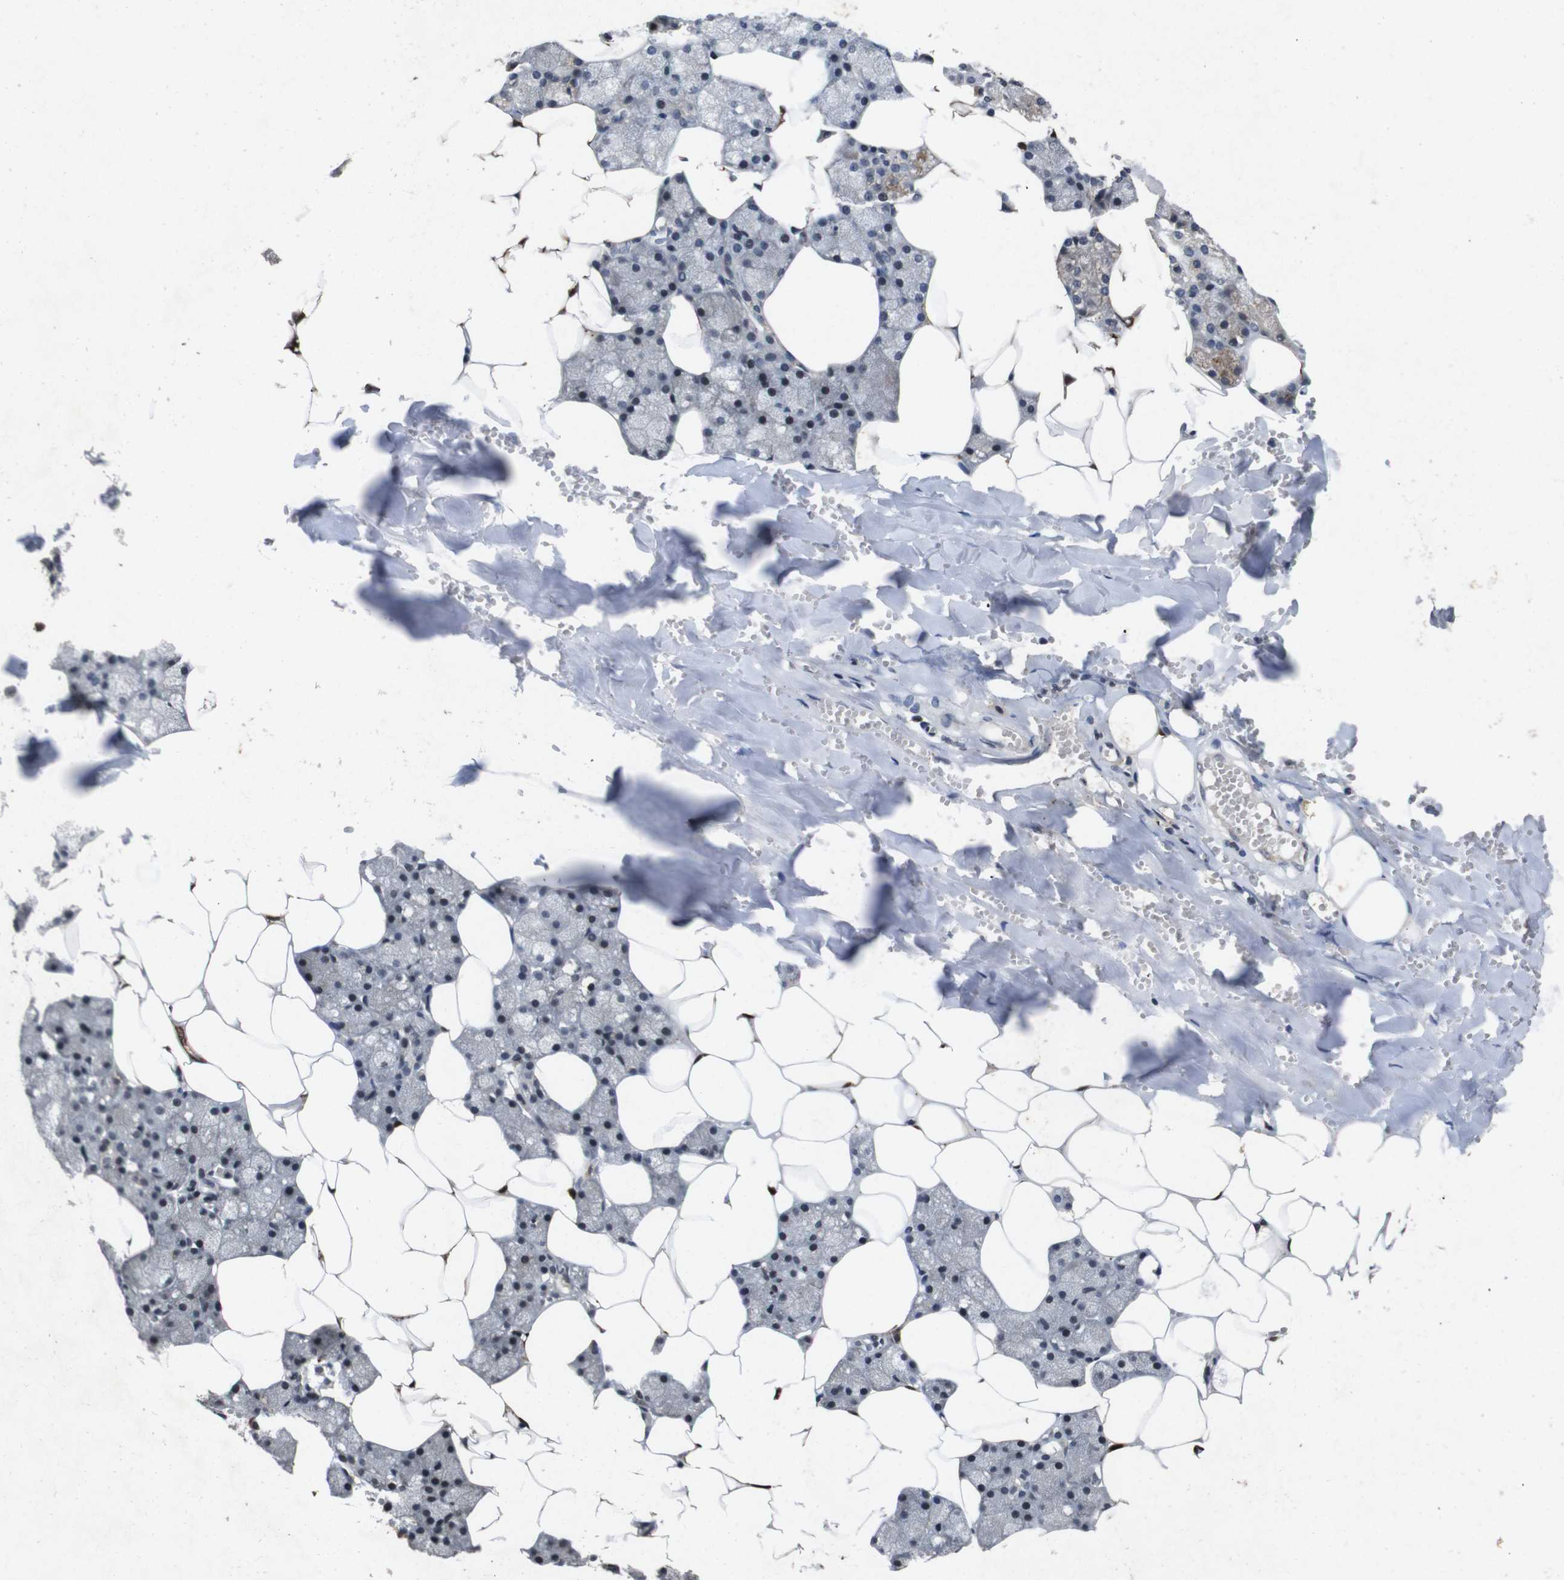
{"staining": {"intensity": "moderate", "quantity": "25%-75%", "location": "cytoplasmic/membranous,nuclear"}, "tissue": "salivary gland", "cell_type": "Glandular cells", "image_type": "normal", "snomed": [{"axis": "morphology", "description": "Normal tissue, NOS"}, {"axis": "topography", "description": "Salivary gland"}], "caption": "An immunohistochemistry photomicrograph of benign tissue is shown. Protein staining in brown highlights moderate cytoplasmic/membranous,nuclear positivity in salivary gland within glandular cells.", "gene": "AKT3", "patient": {"sex": "male", "age": 62}}